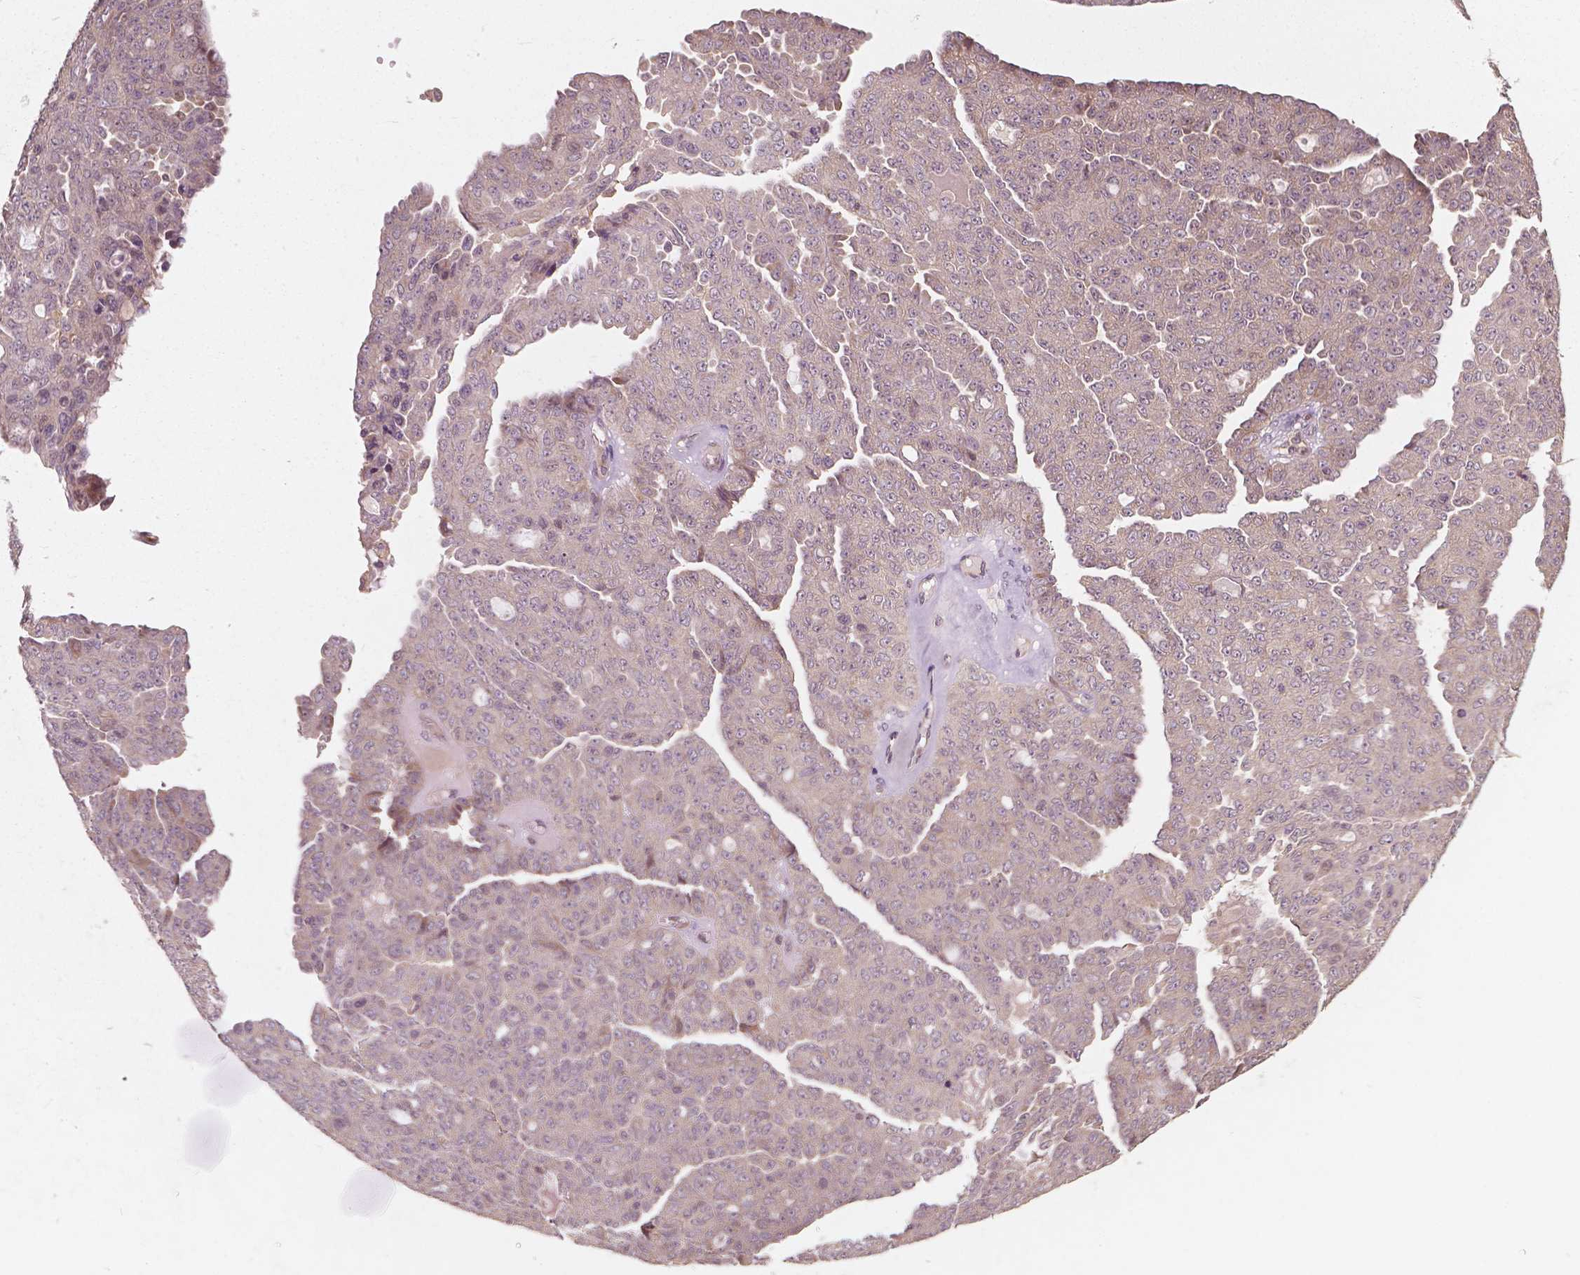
{"staining": {"intensity": "weak", "quantity": ">75%", "location": "cytoplasmic/membranous"}, "tissue": "ovarian cancer", "cell_type": "Tumor cells", "image_type": "cancer", "snomed": [{"axis": "morphology", "description": "Cystadenocarcinoma, serous, NOS"}, {"axis": "topography", "description": "Ovary"}], "caption": "Tumor cells exhibit weak cytoplasmic/membranous staining in about >75% of cells in ovarian cancer.", "gene": "CYFIP2", "patient": {"sex": "female", "age": 71}}